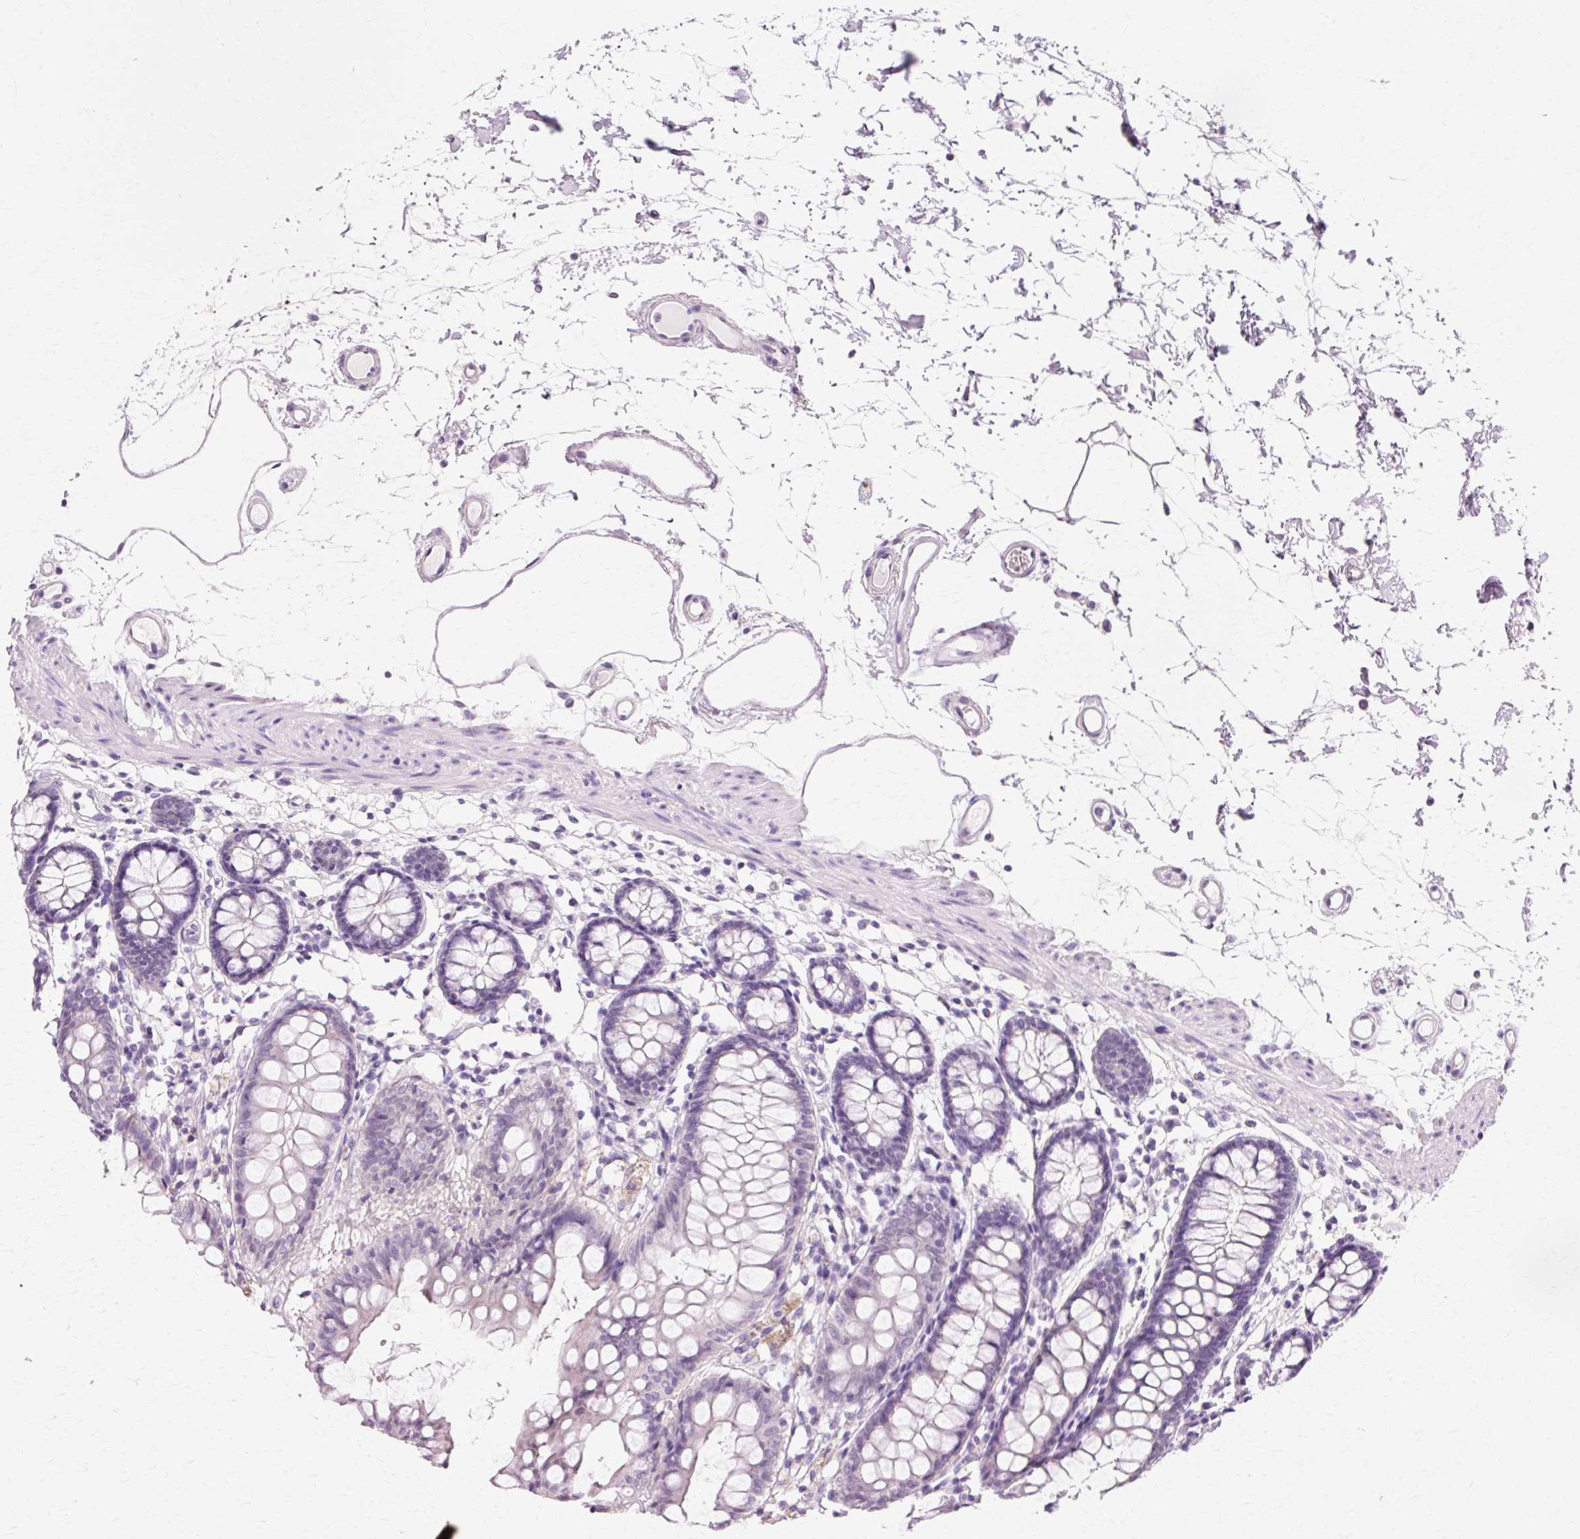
{"staining": {"intensity": "negative", "quantity": "none", "location": "none"}, "tissue": "colon", "cell_type": "Endothelial cells", "image_type": "normal", "snomed": [{"axis": "morphology", "description": "Normal tissue, NOS"}, {"axis": "topography", "description": "Colon"}], "caption": "The immunohistochemistry micrograph has no significant staining in endothelial cells of colon.", "gene": "VN1R2", "patient": {"sex": "female", "age": 84}}